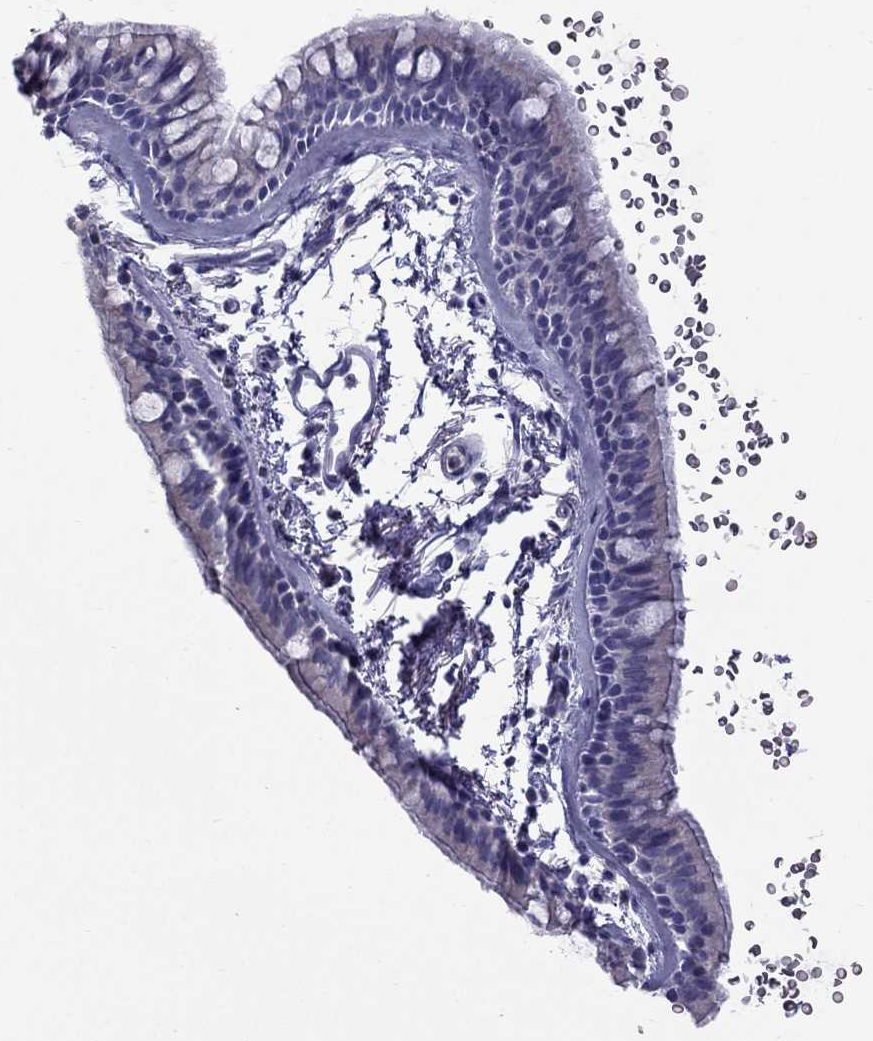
{"staining": {"intensity": "negative", "quantity": "none", "location": "none"}, "tissue": "bronchus", "cell_type": "Respiratory epithelial cells", "image_type": "normal", "snomed": [{"axis": "morphology", "description": "Normal tissue, NOS"}, {"axis": "topography", "description": "Lymph node"}, {"axis": "topography", "description": "Bronchus"}], "caption": "Normal bronchus was stained to show a protein in brown. There is no significant staining in respiratory epithelial cells.", "gene": "ERC2", "patient": {"sex": "female", "age": 70}}